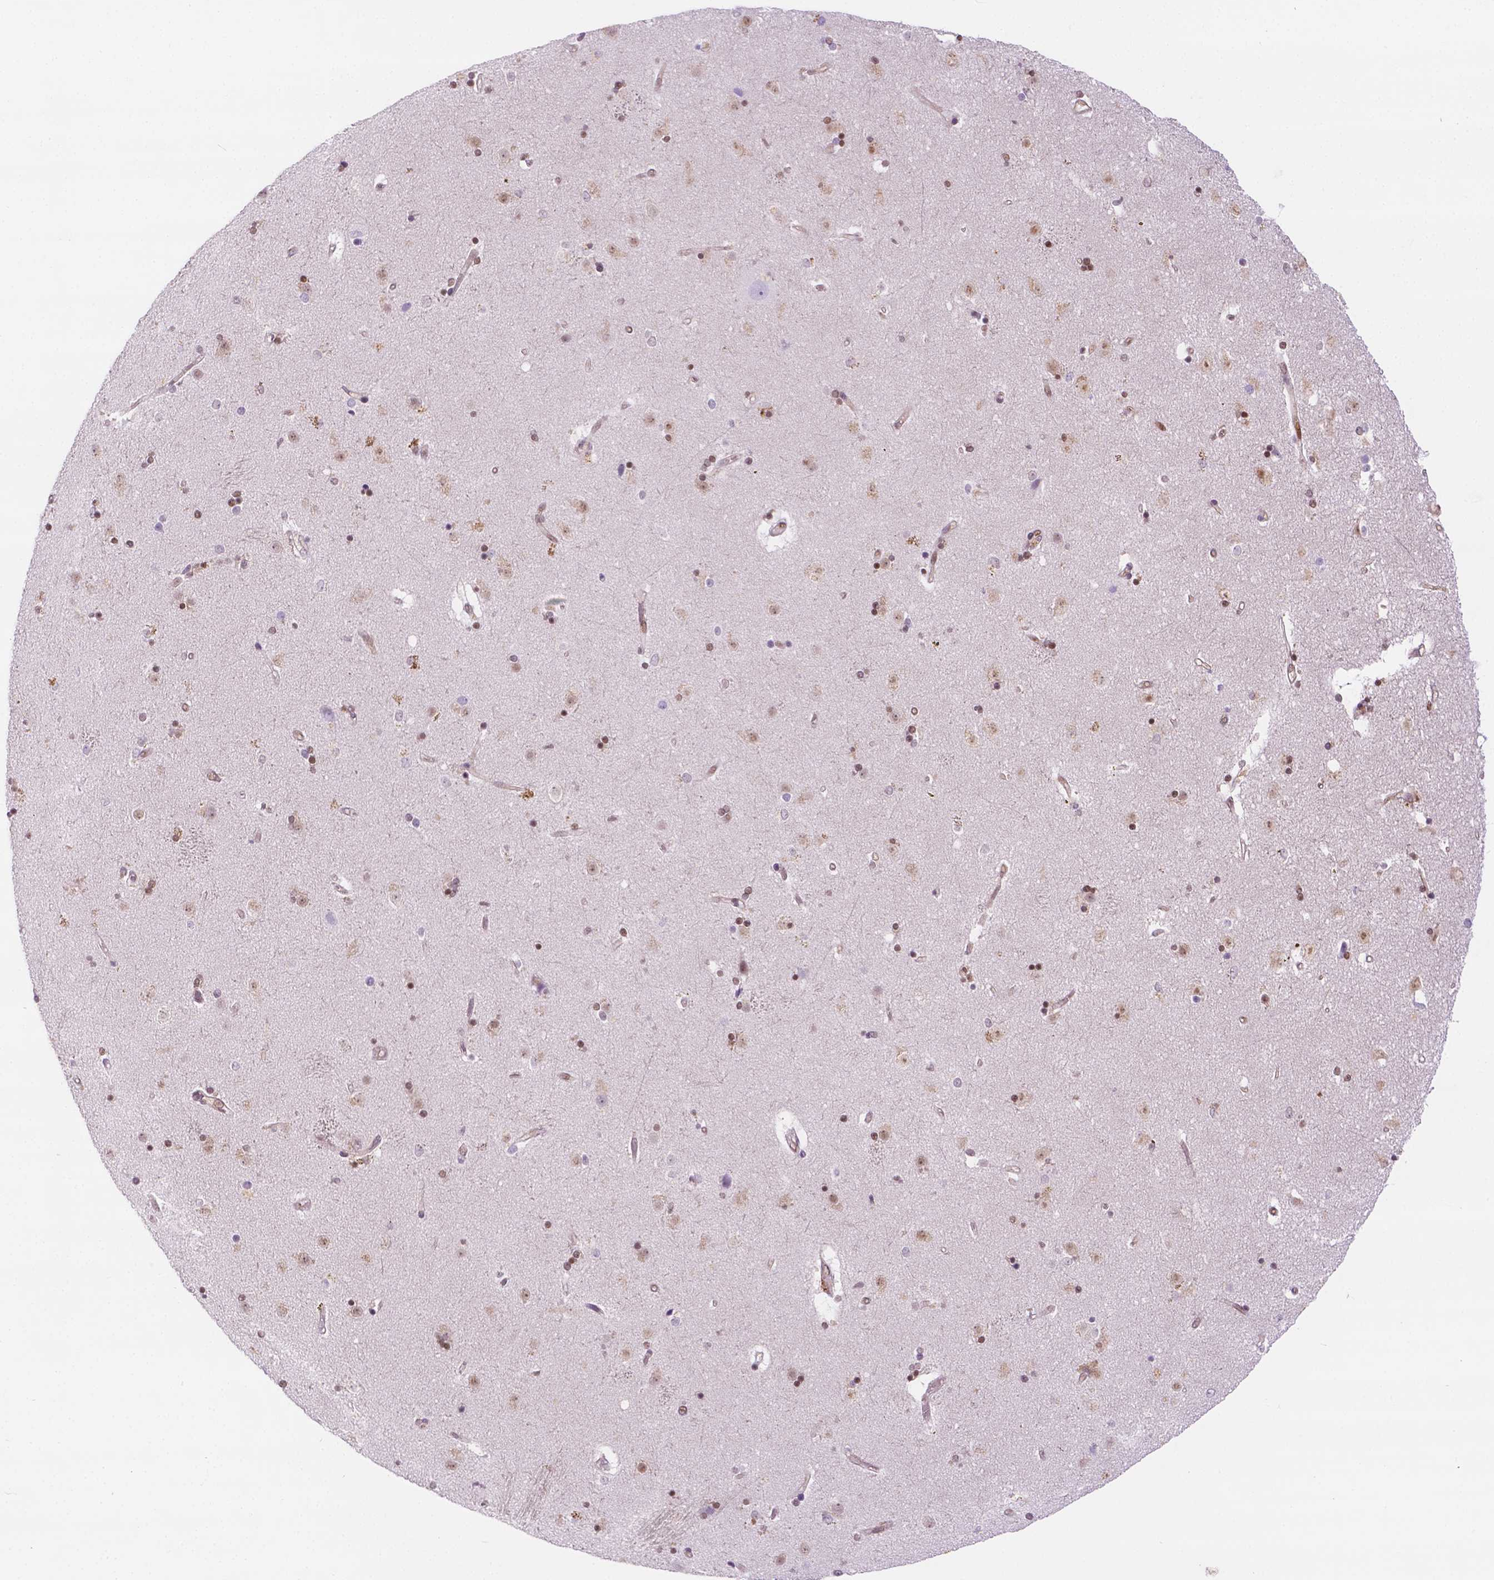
{"staining": {"intensity": "moderate", "quantity": "<25%", "location": "nuclear"}, "tissue": "caudate", "cell_type": "Glial cells", "image_type": "normal", "snomed": [{"axis": "morphology", "description": "Normal tissue, NOS"}, {"axis": "topography", "description": "Lateral ventricle wall"}], "caption": "Brown immunohistochemical staining in unremarkable human caudate exhibits moderate nuclear expression in approximately <25% of glial cells. Immunohistochemistry stains the protein of interest in brown and the nuclei are stained blue.", "gene": "ERF", "patient": {"sex": "female", "age": 71}}